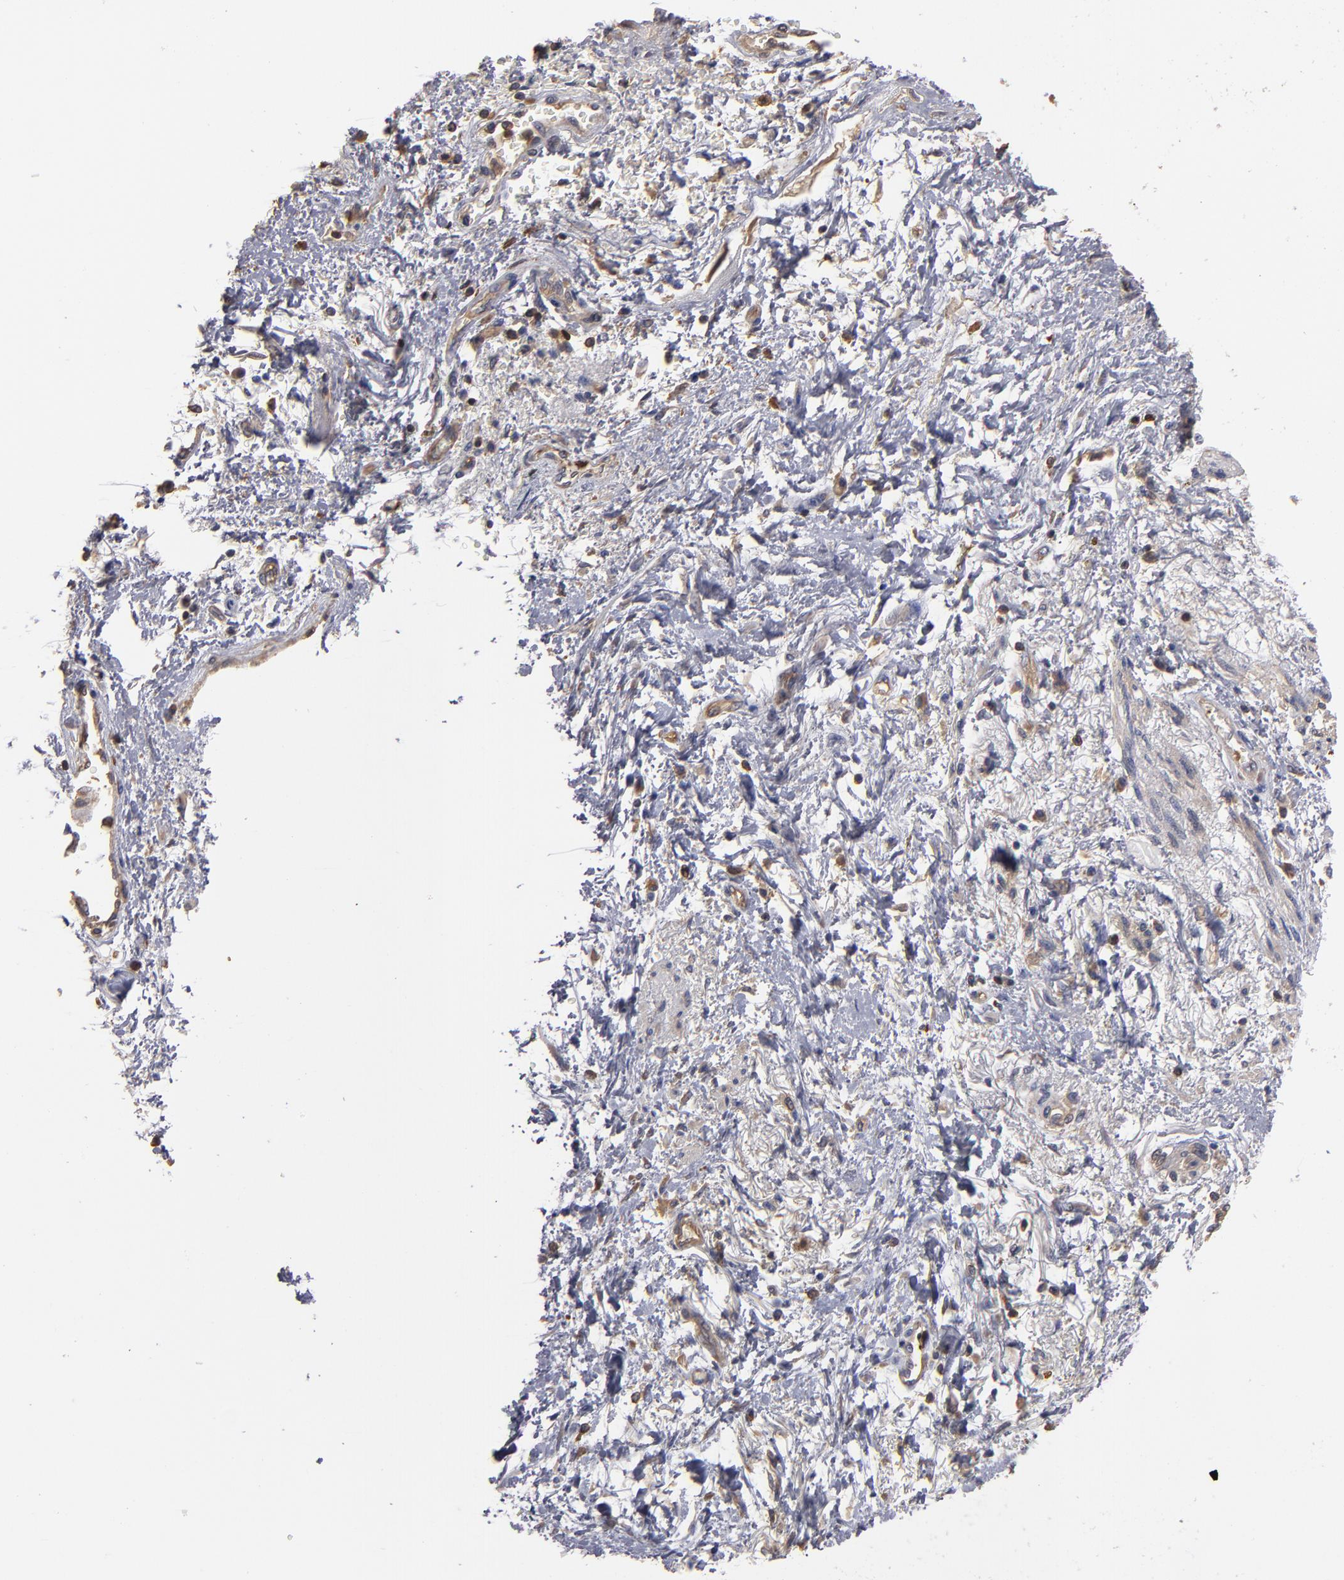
{"staining": {"intensity": "moderate", "quantity": ">75%", "location": "cytoplasmic/membranous"}, "tissue": "skin", "cell_type": "Epidermal cells", "image_type": "normal", "snomed": [{"axis": "morphology", "description": "Normal tissue, NOS"}, {"axis": "topography", "description": "Anal"}], "caption": "Moderate cytoplasmic/membranous protein positivity is seen in approximately >75% of epidermal cells in skin. The staining was performed using DAB (3,3'-diaminobenzidine) to visualize the protein expression in brown, while the nuclei were stained in blue with hematoxylin (Magnification: 20x).", "gene": "ESYT2", "patient": {"sex": "female", "age": 46}}